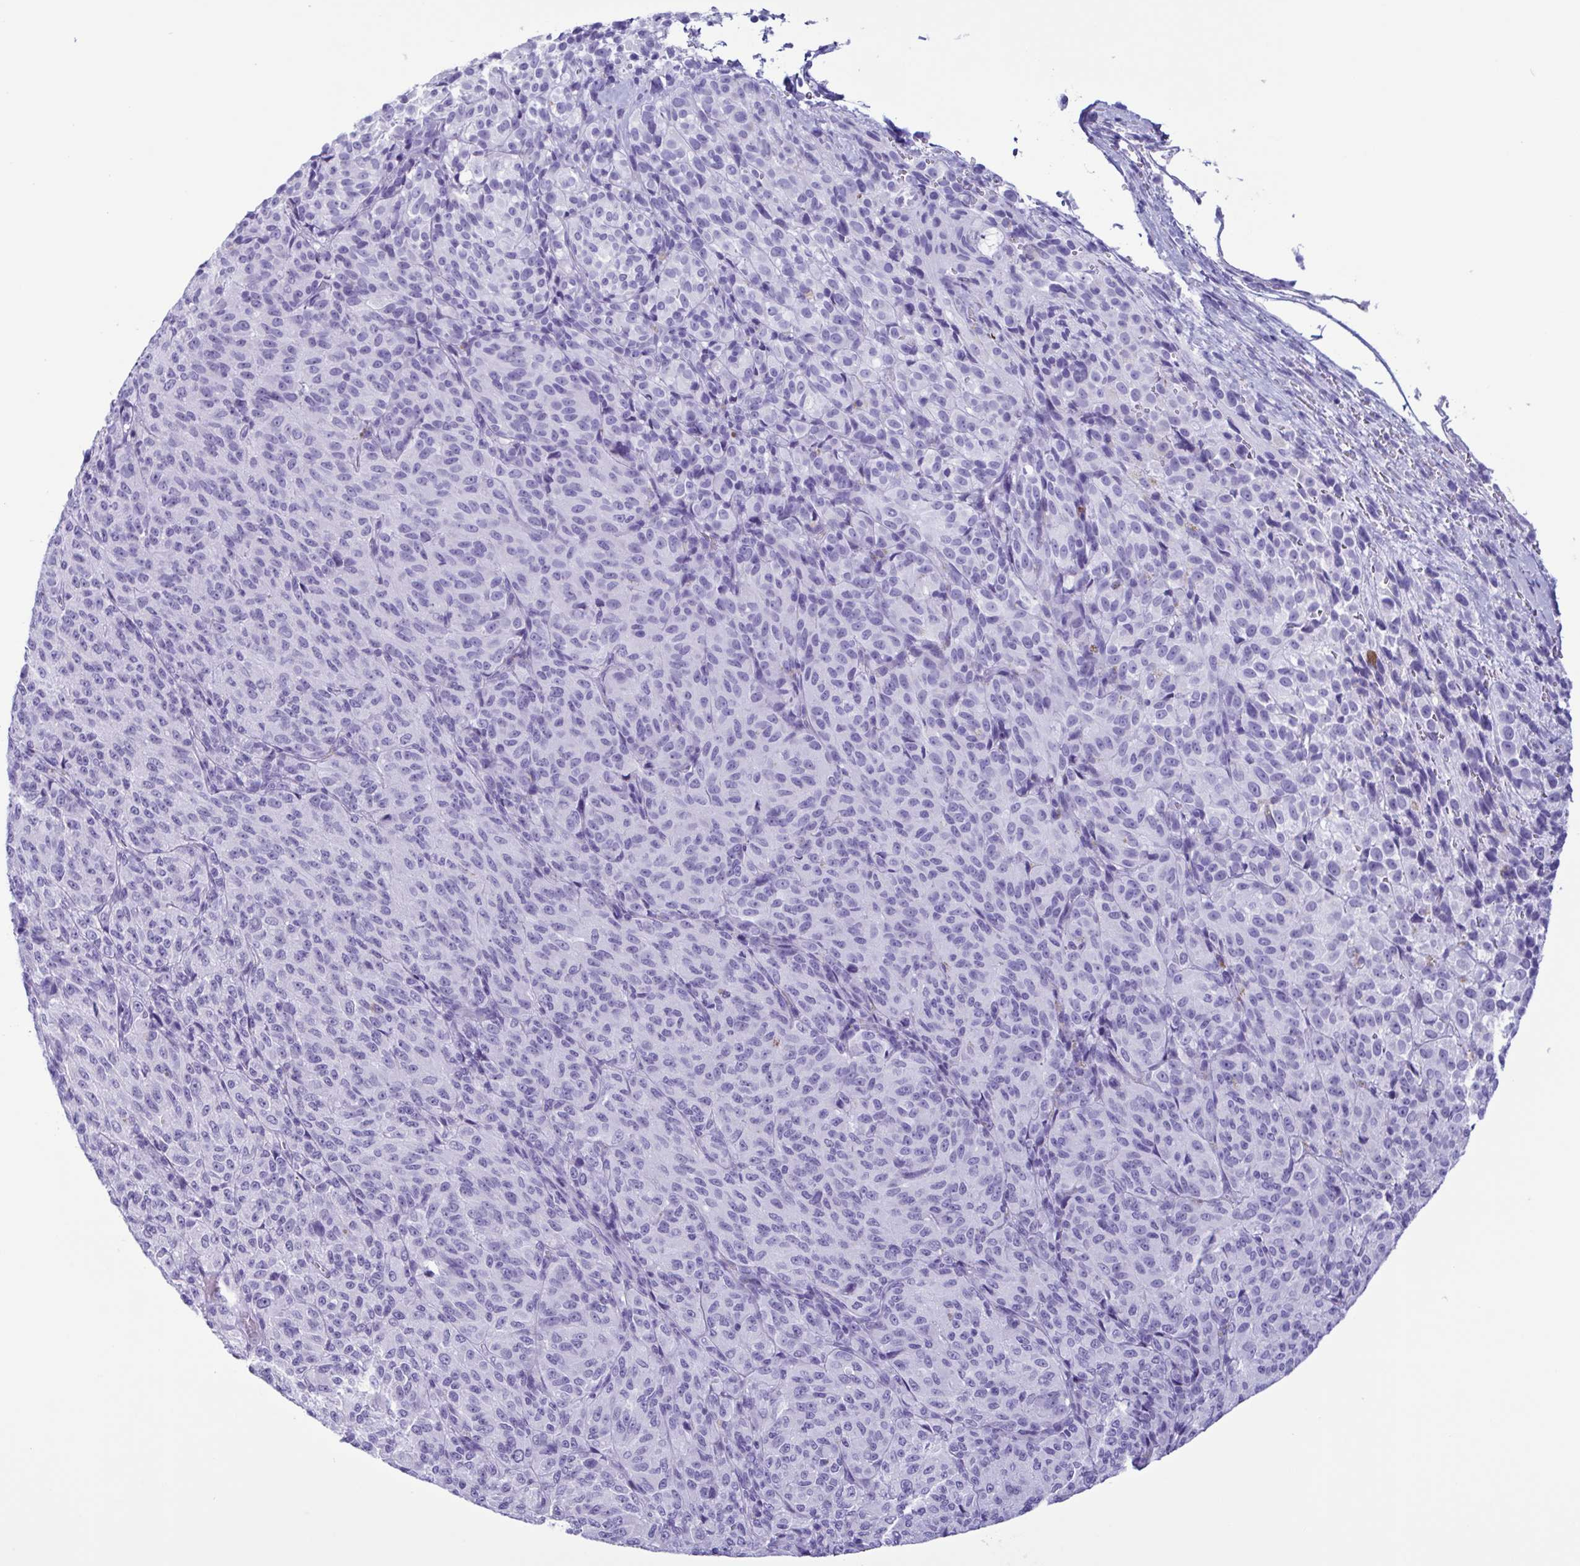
{"staining": {"intensity": "negative", "quantity": "none", "location": "none"}, "tissue": "melanoma", "cell_type": "Tumor cells", "image_type": "cancer", "snomed": [{"axis": "morphology", "description": "Malignant melanoma, Metastatic site"}, {"axis": "topography", "description": "Brain"}], "caption": "DAB (3,3'-diaminobenzidine) immunohistochemical staining of melanoma exhibits no significant staining in tumor cells.", "gene": "LTF", "patient": {"sex": "female", "age": 56}}